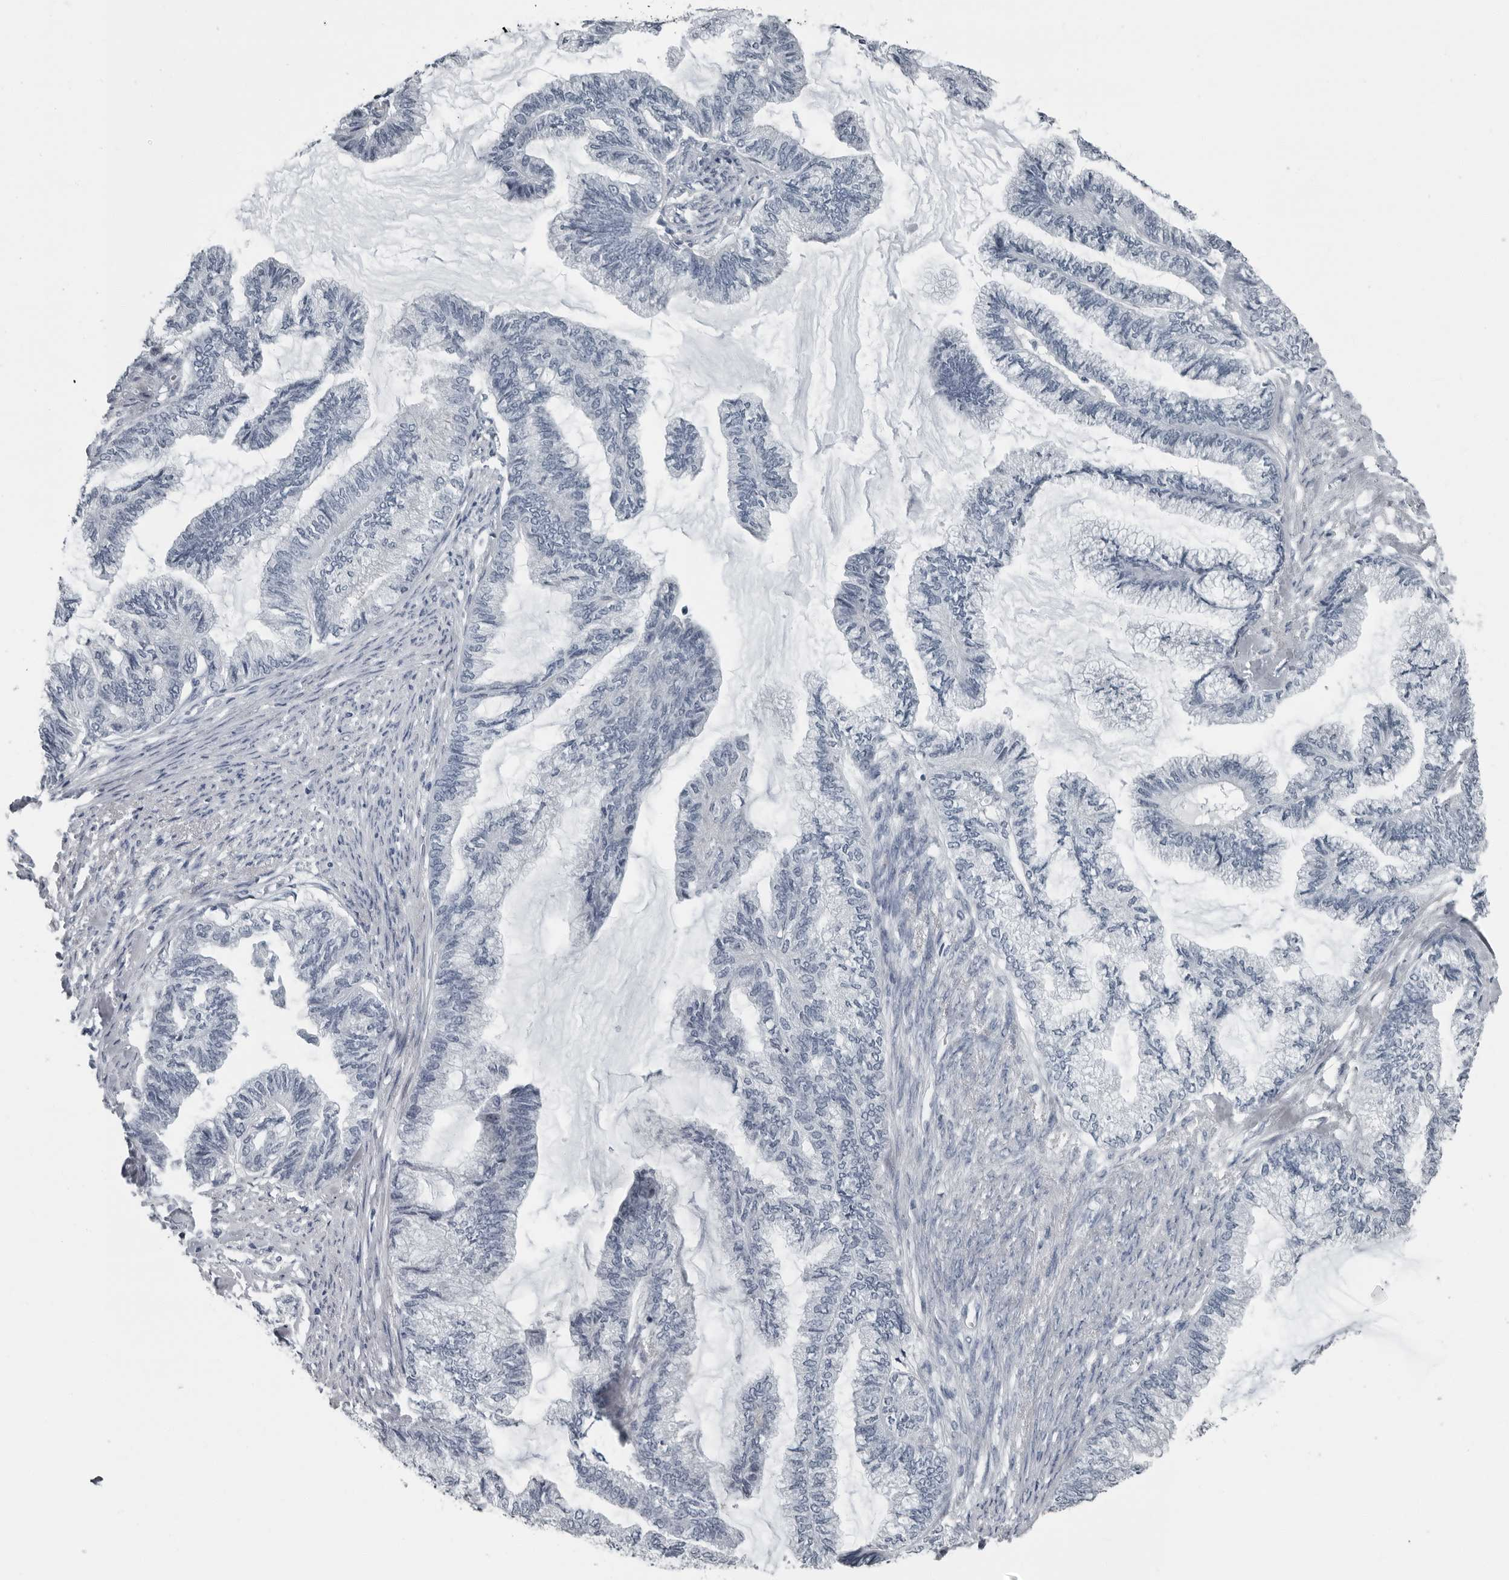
{"staining": {"intensity": "negative", "quantity": "none", "location": "none"}, "tissue": "endometrial cancer", "cell_type": "Tumor cells", "image_type": "cancer", "snomed": [{"axis": "morphology", "description": "Adenocarcinoma, NOS"}, {"axis": "topography", "description": "Endometrium"}], "caption": "Immunohistochemistry (IHC) photomicrograph of adenocarcinoma (endometrial) stained for a protein (brown), which exhibits no staining in tumor cells.", "gene": "PDCD11", "patient": {"sex": "female", "age": 86}}